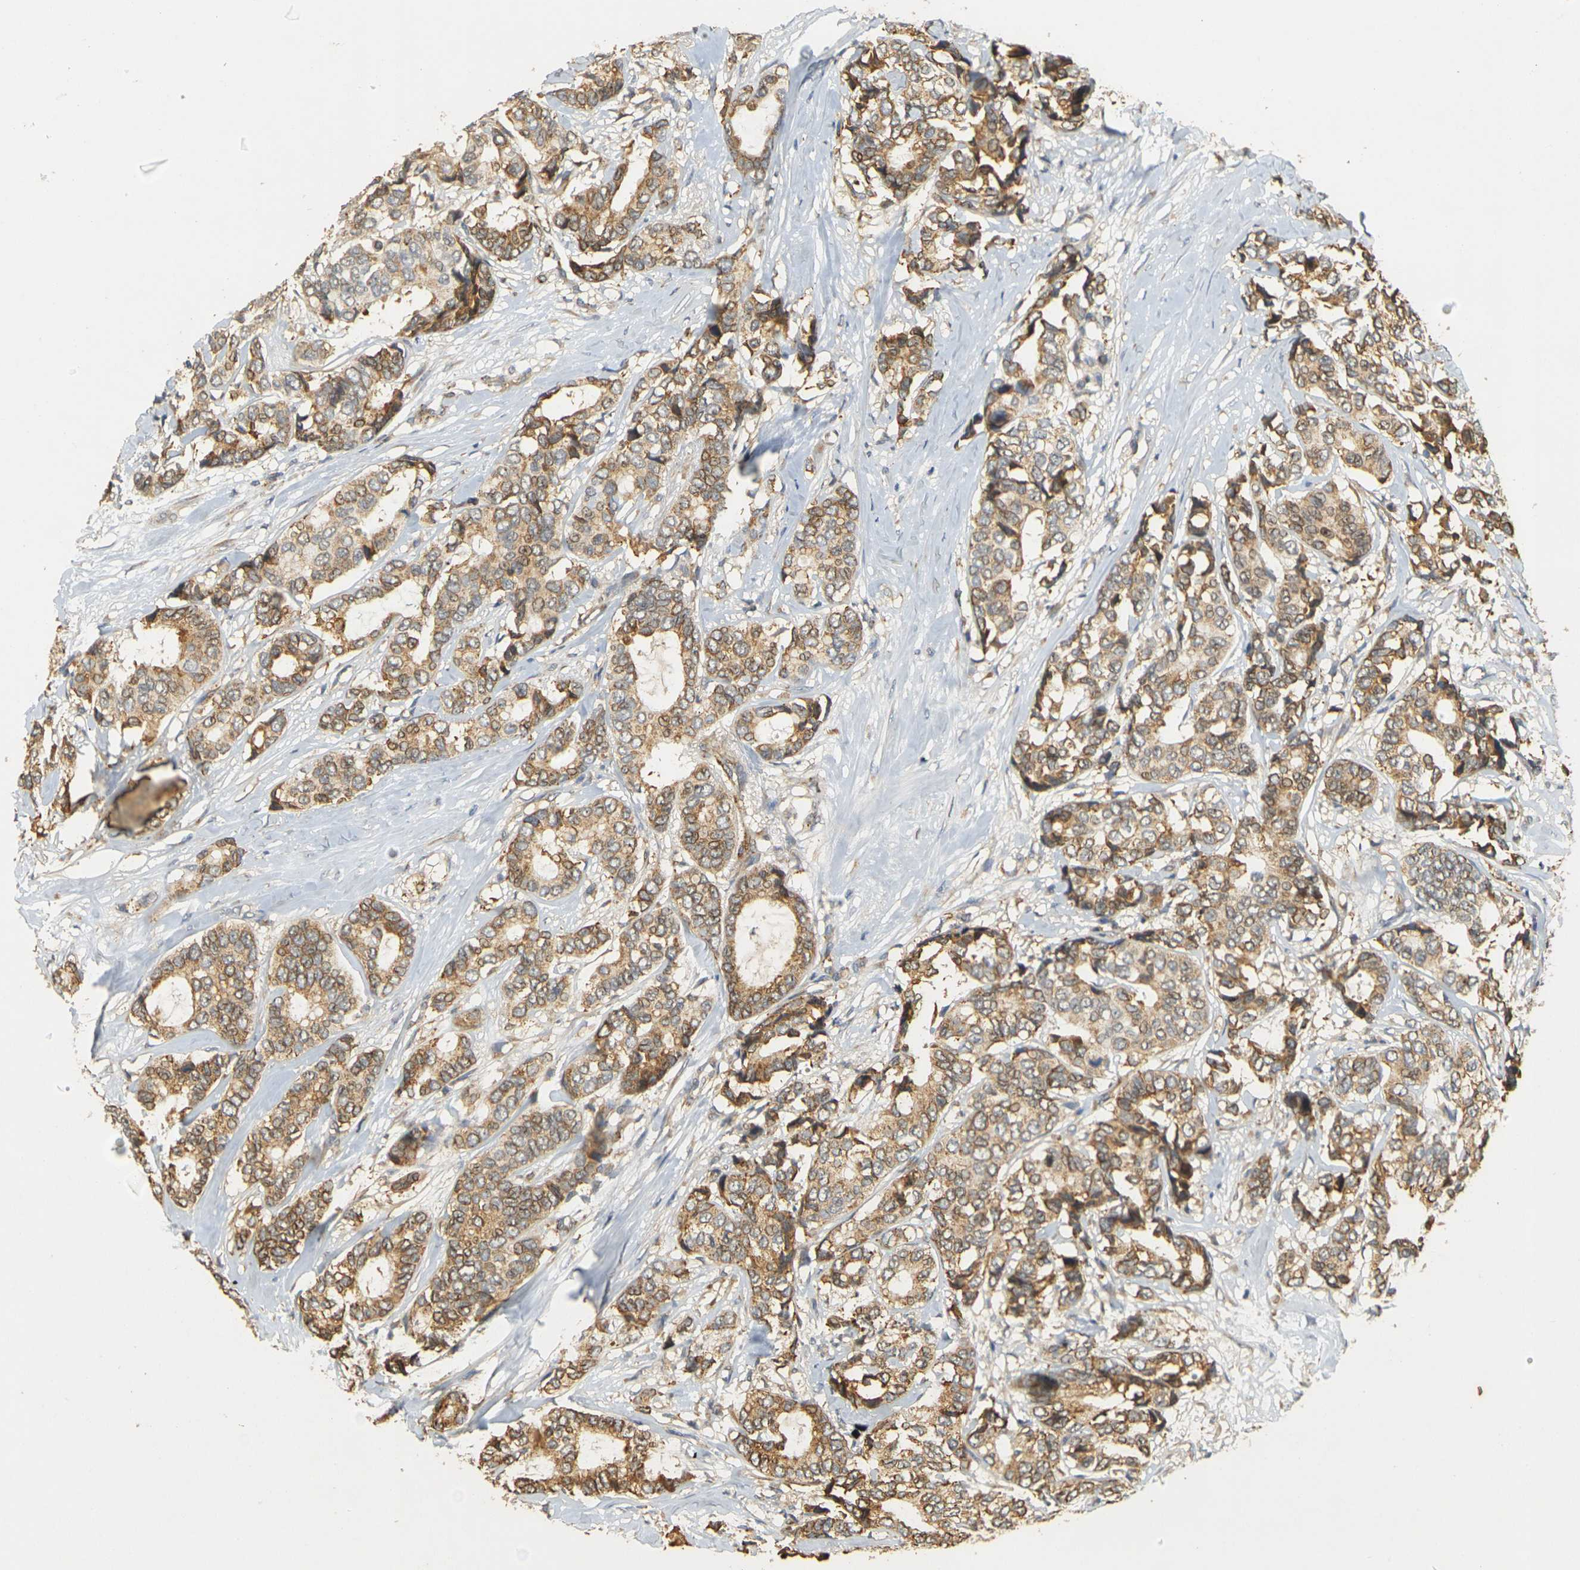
{"staining": {"intensity": "moderate", "quantity": ">75%", "location": "cytoplasmic/membranous"}, "tissue": "breast cancer", "cell_type": "Tumor cells", "image_type": "cancer", "snomed": [{"axis": "morphology", "description": "Duct carcinoma"}, {"axis": "topography", "description": "Breast"}], "caption": "Human invasive ductal carcinoma (breast) stained with a protein marker exhibits moderate staining in tumor cells.", "gene": "MEGF9", "patient": {"sex": "female", "age": 87}}